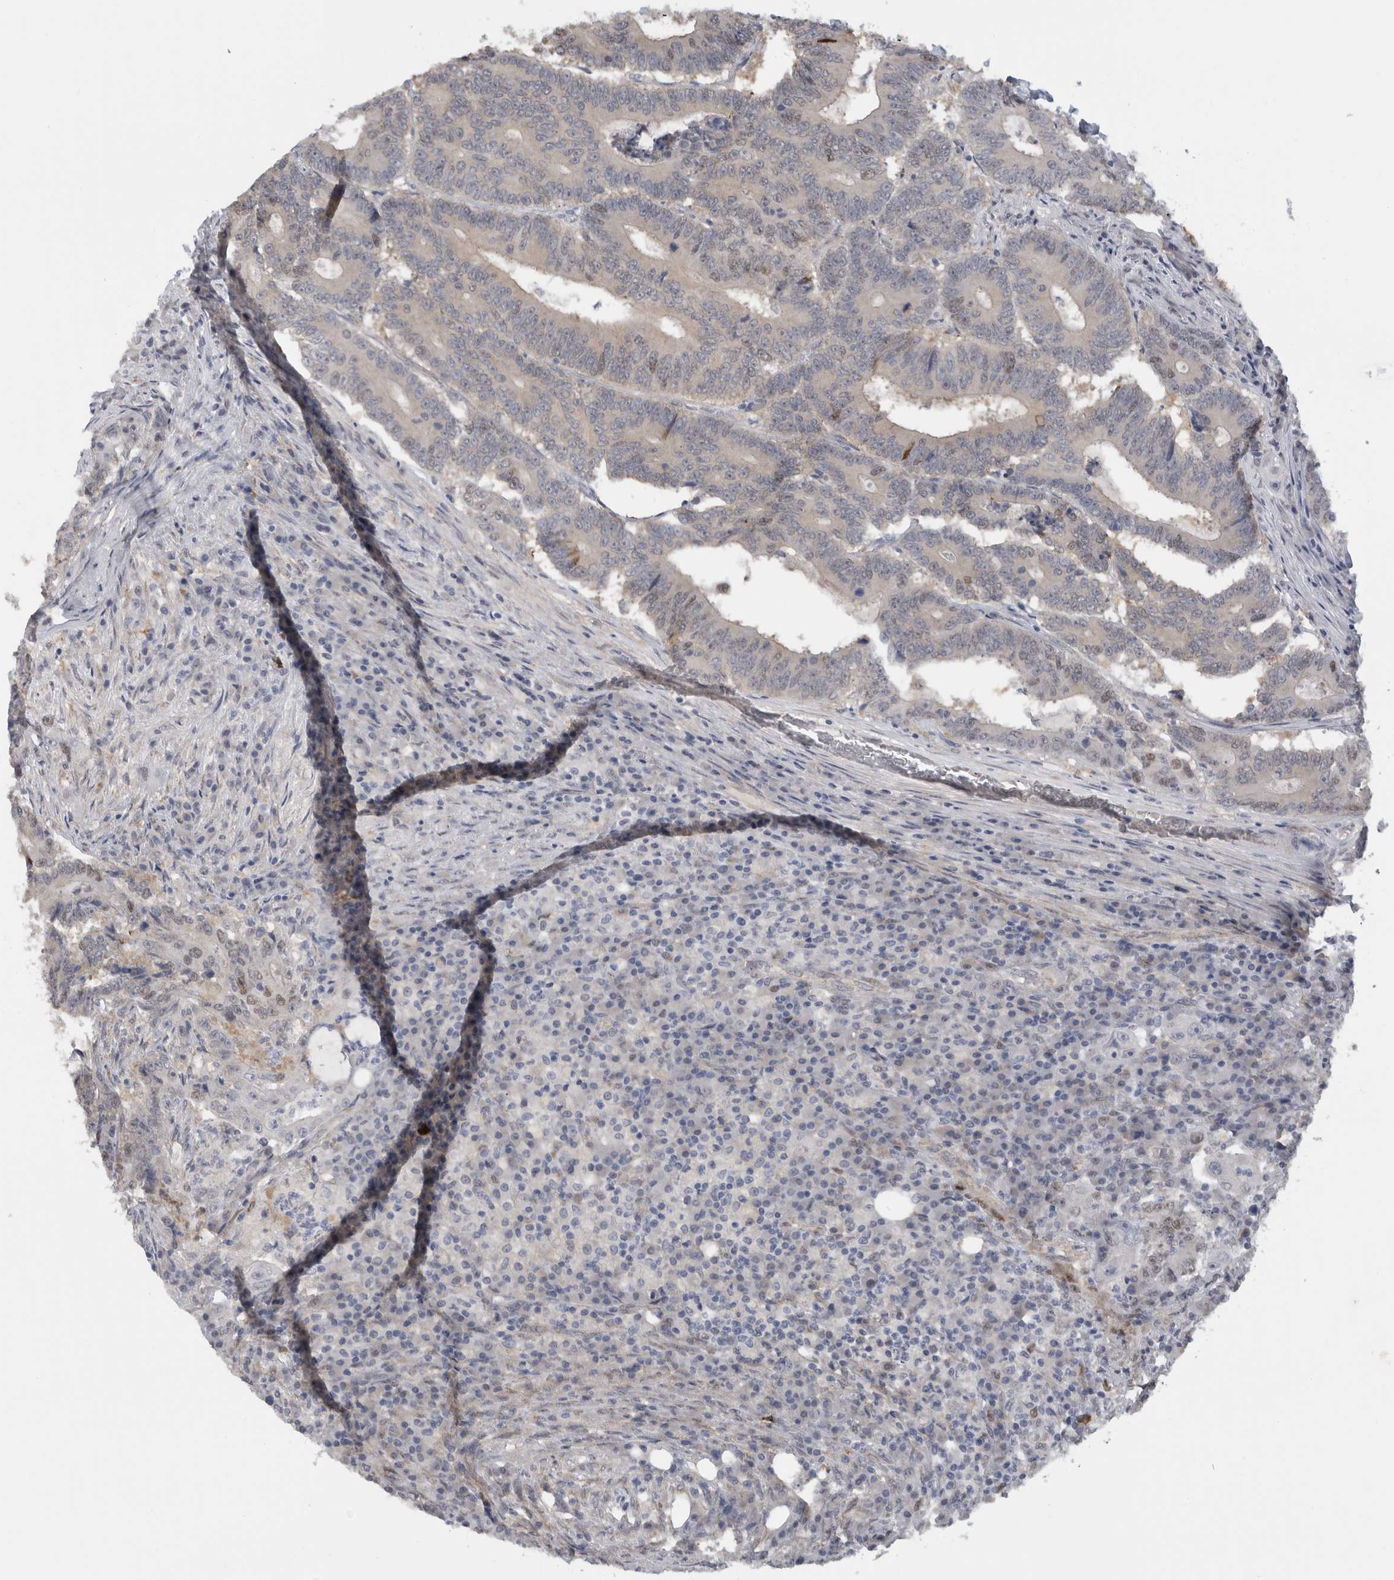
{"staining": {"intensity": "weak", "quantity": "<25%", "location": "nuclear"}, "tissue": "colorectal cancer", "cell_type": "Tumor cells", "image_type": "cancer", "snomed": [{"axis": "morphology", "description": "Adenocarcinoma, NOS"}, {"axis": "topography", "description": "Colon"}], "caption": "Protein analysis of colorectal adenocarcinoma shows no significant expression in tumor cells.", "gene": "DYRK2", "patient": {"sex": "male", "age": 83}}